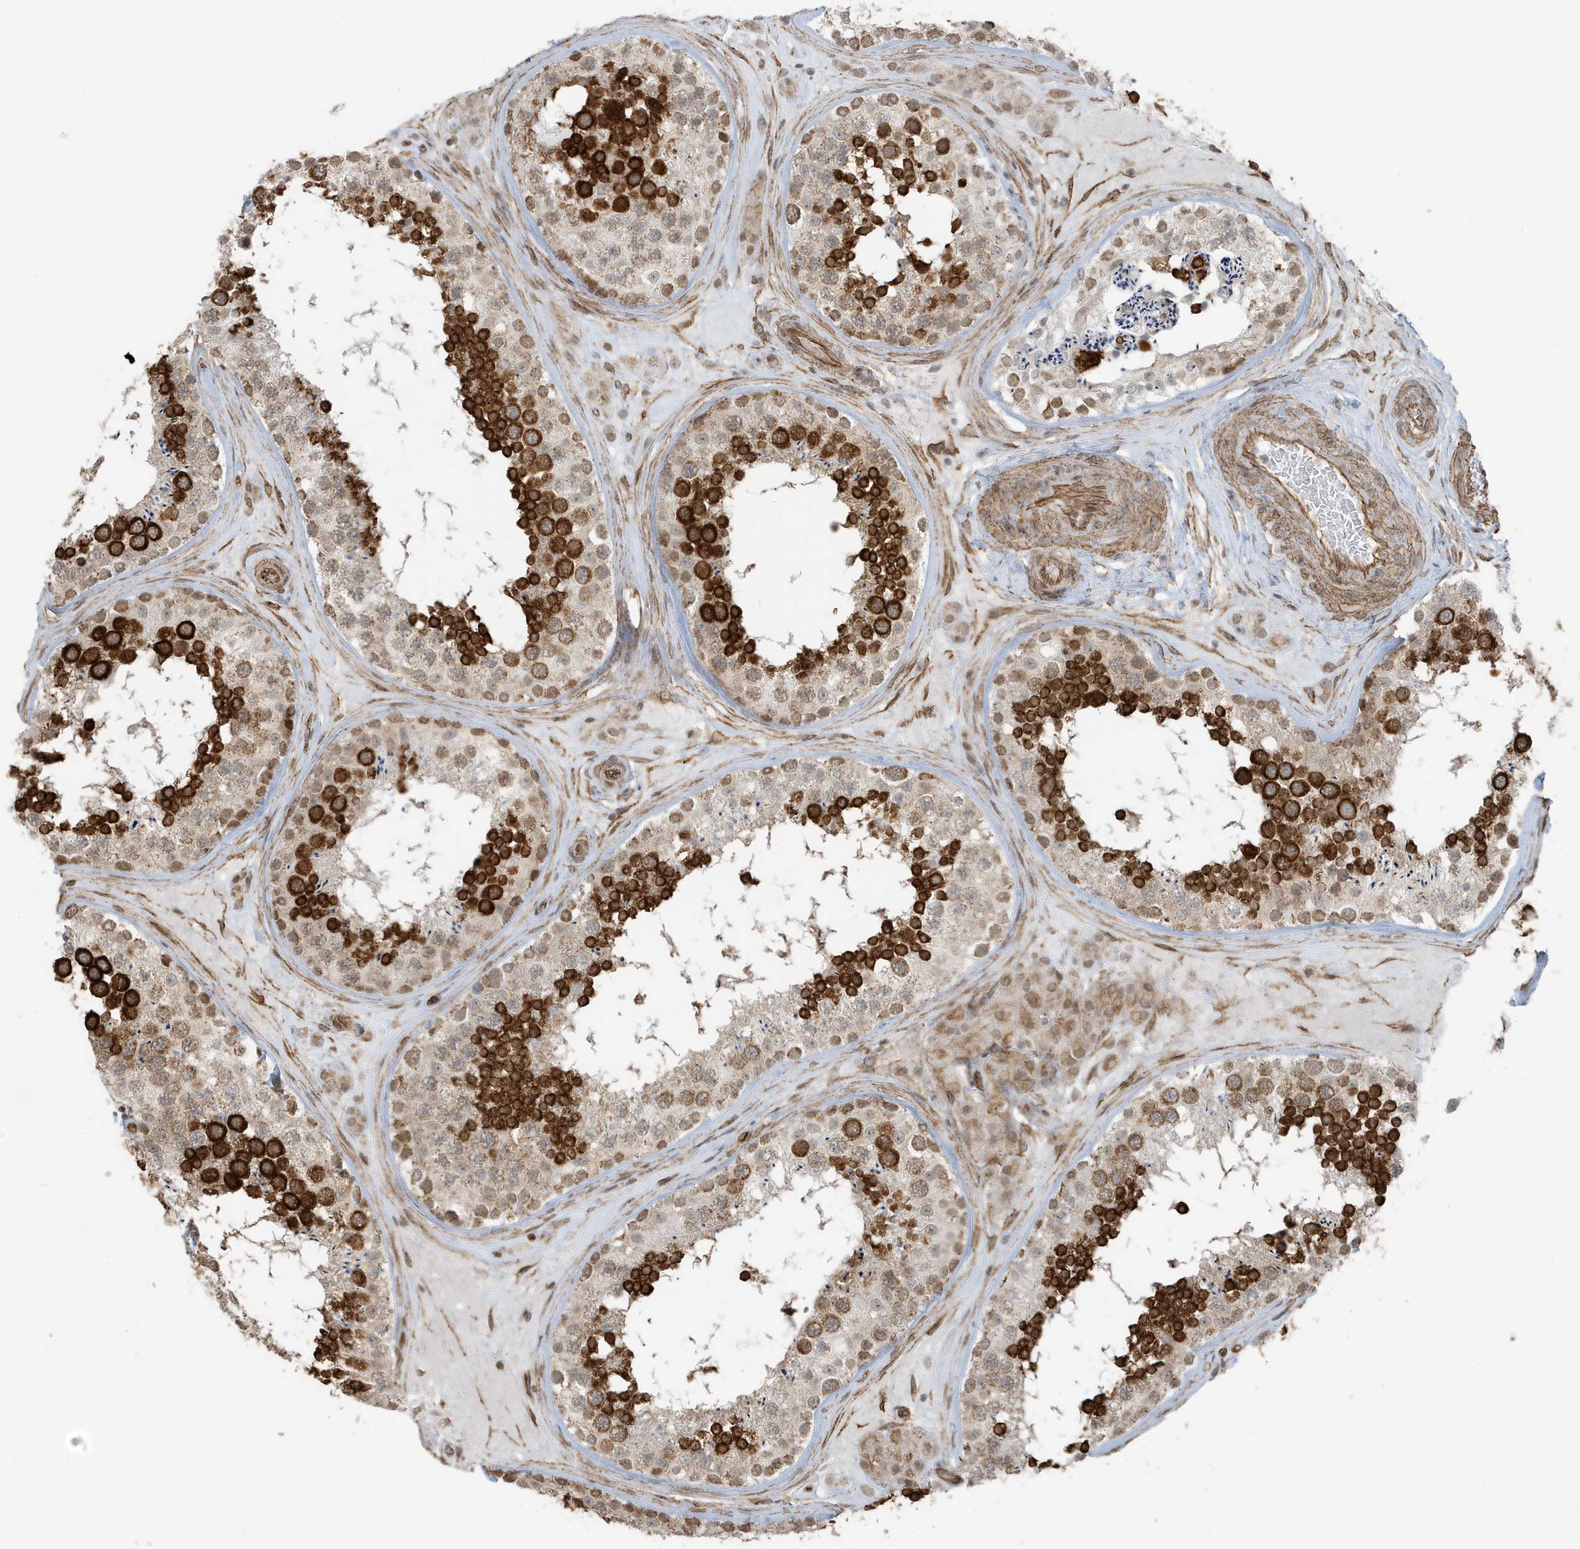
{"staining": {"intensity": "strong", "quantity": "25%-75%", "location": "cytoplasmic/membranous"}, "tissue": "testis", "cell_type": "Cells in seminiferous ducts", "image_type": "normal", "snomed": [{"axis": "morphology", "description": "Normal tissue, NOS"}, {"axis": "topography", "description": "Testis"}], "caption": "Immunohistochemical staining of normal testis shows 25%-75% levels of strong cytoplasmic/membranous protein staining in about 25%-75% of cells in seminiferous ducts.", "gene": "CHCHD4", "patient": {"sex": "male", "age": 46}}